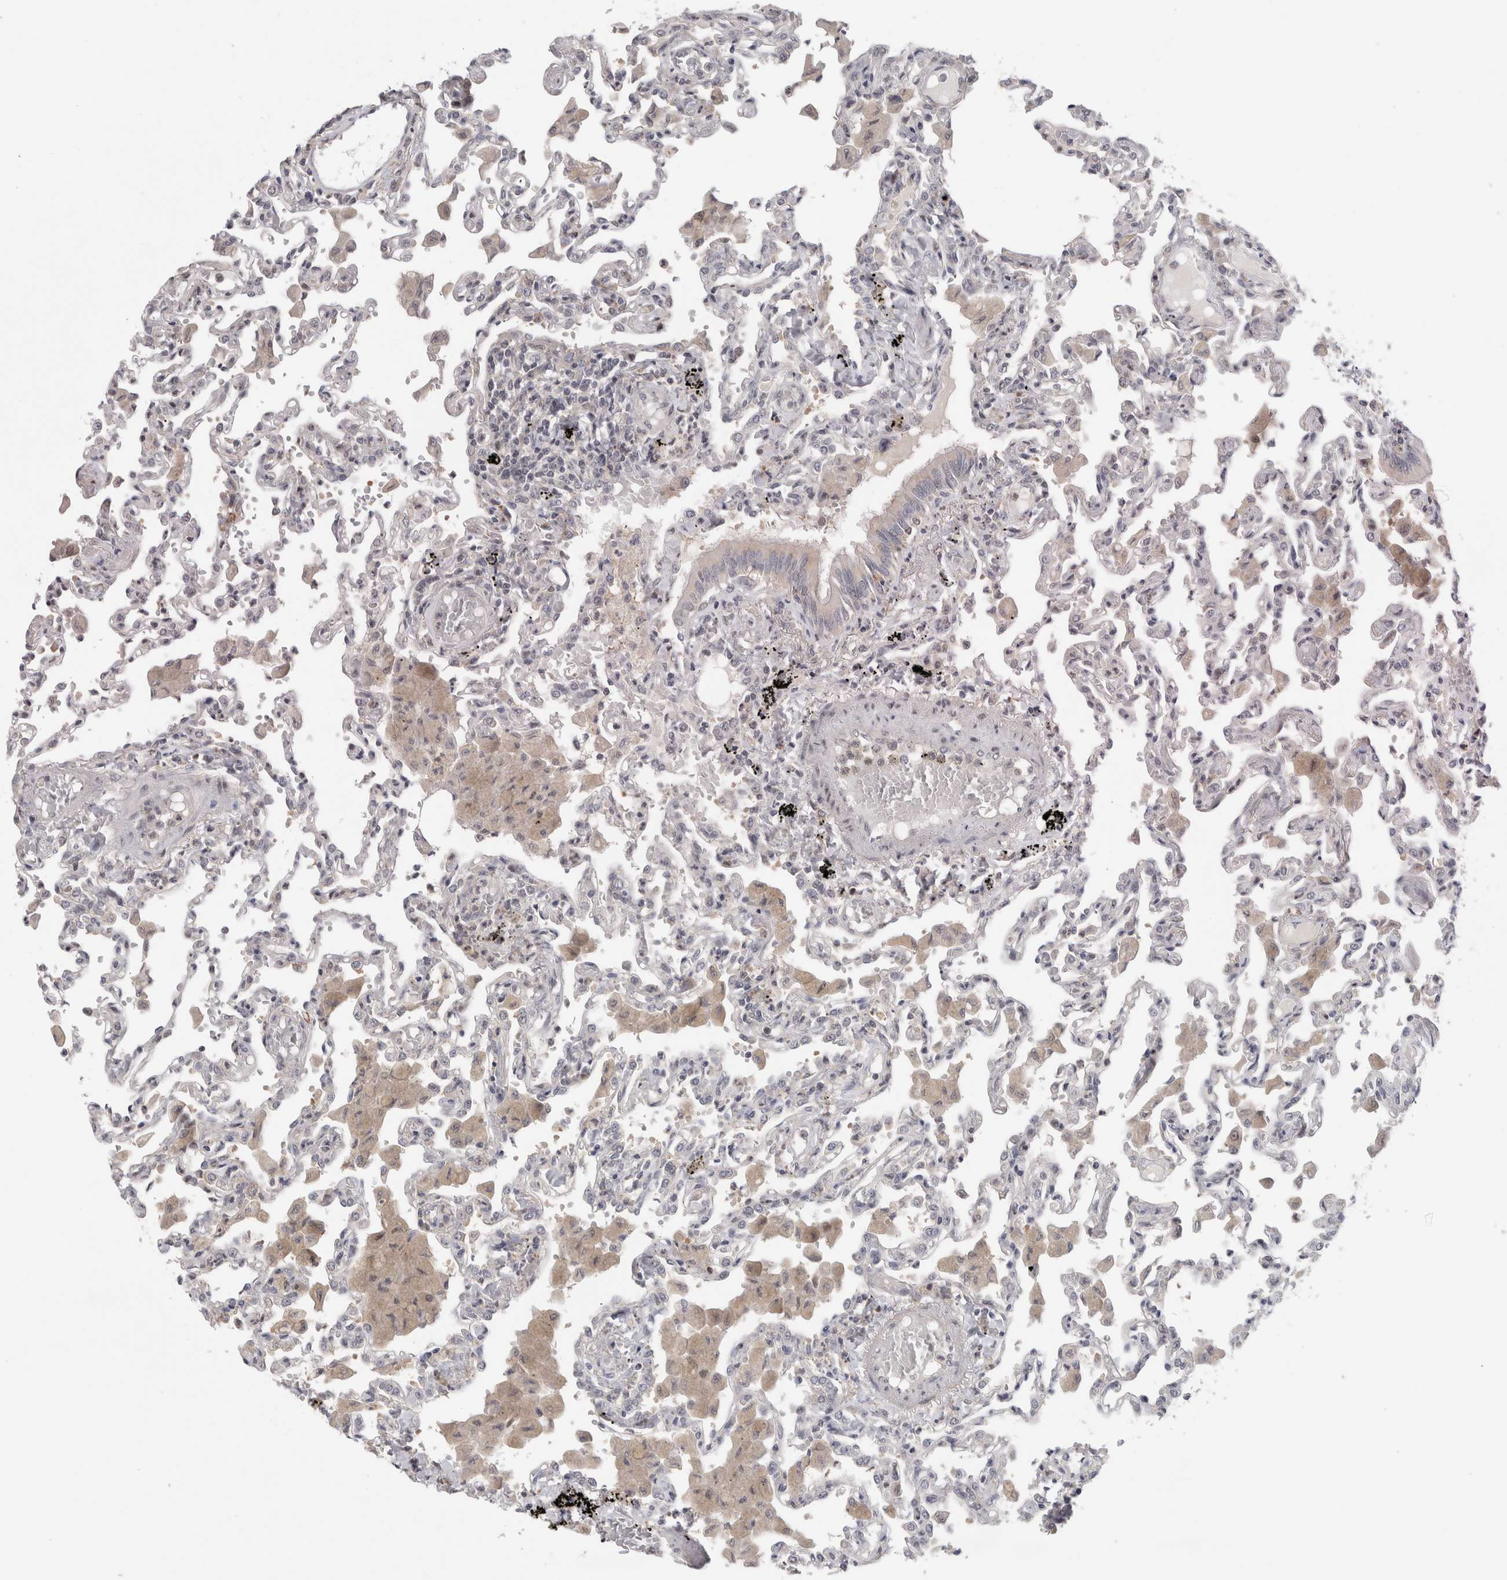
{"staining": {"intensity": "negative", "quantity": "none", "location": "none"}, "tissue": "lung", "cell_type": "Alveolar cells", "image_type": "normal", "snomed": [{"axis": "morphology", "description": "Normal tissue, NOS"}, {"axis": "topography", "description": "Bronchus"}, {"axis": "topography", "description": "Lung"}], "caption": "This is an immunohistochemistry (IHC) micrograph of normal lung. There is no expression in alveolar cells.", "gene": "PIGP", "patient": {"sex": "female", "age": 49}}